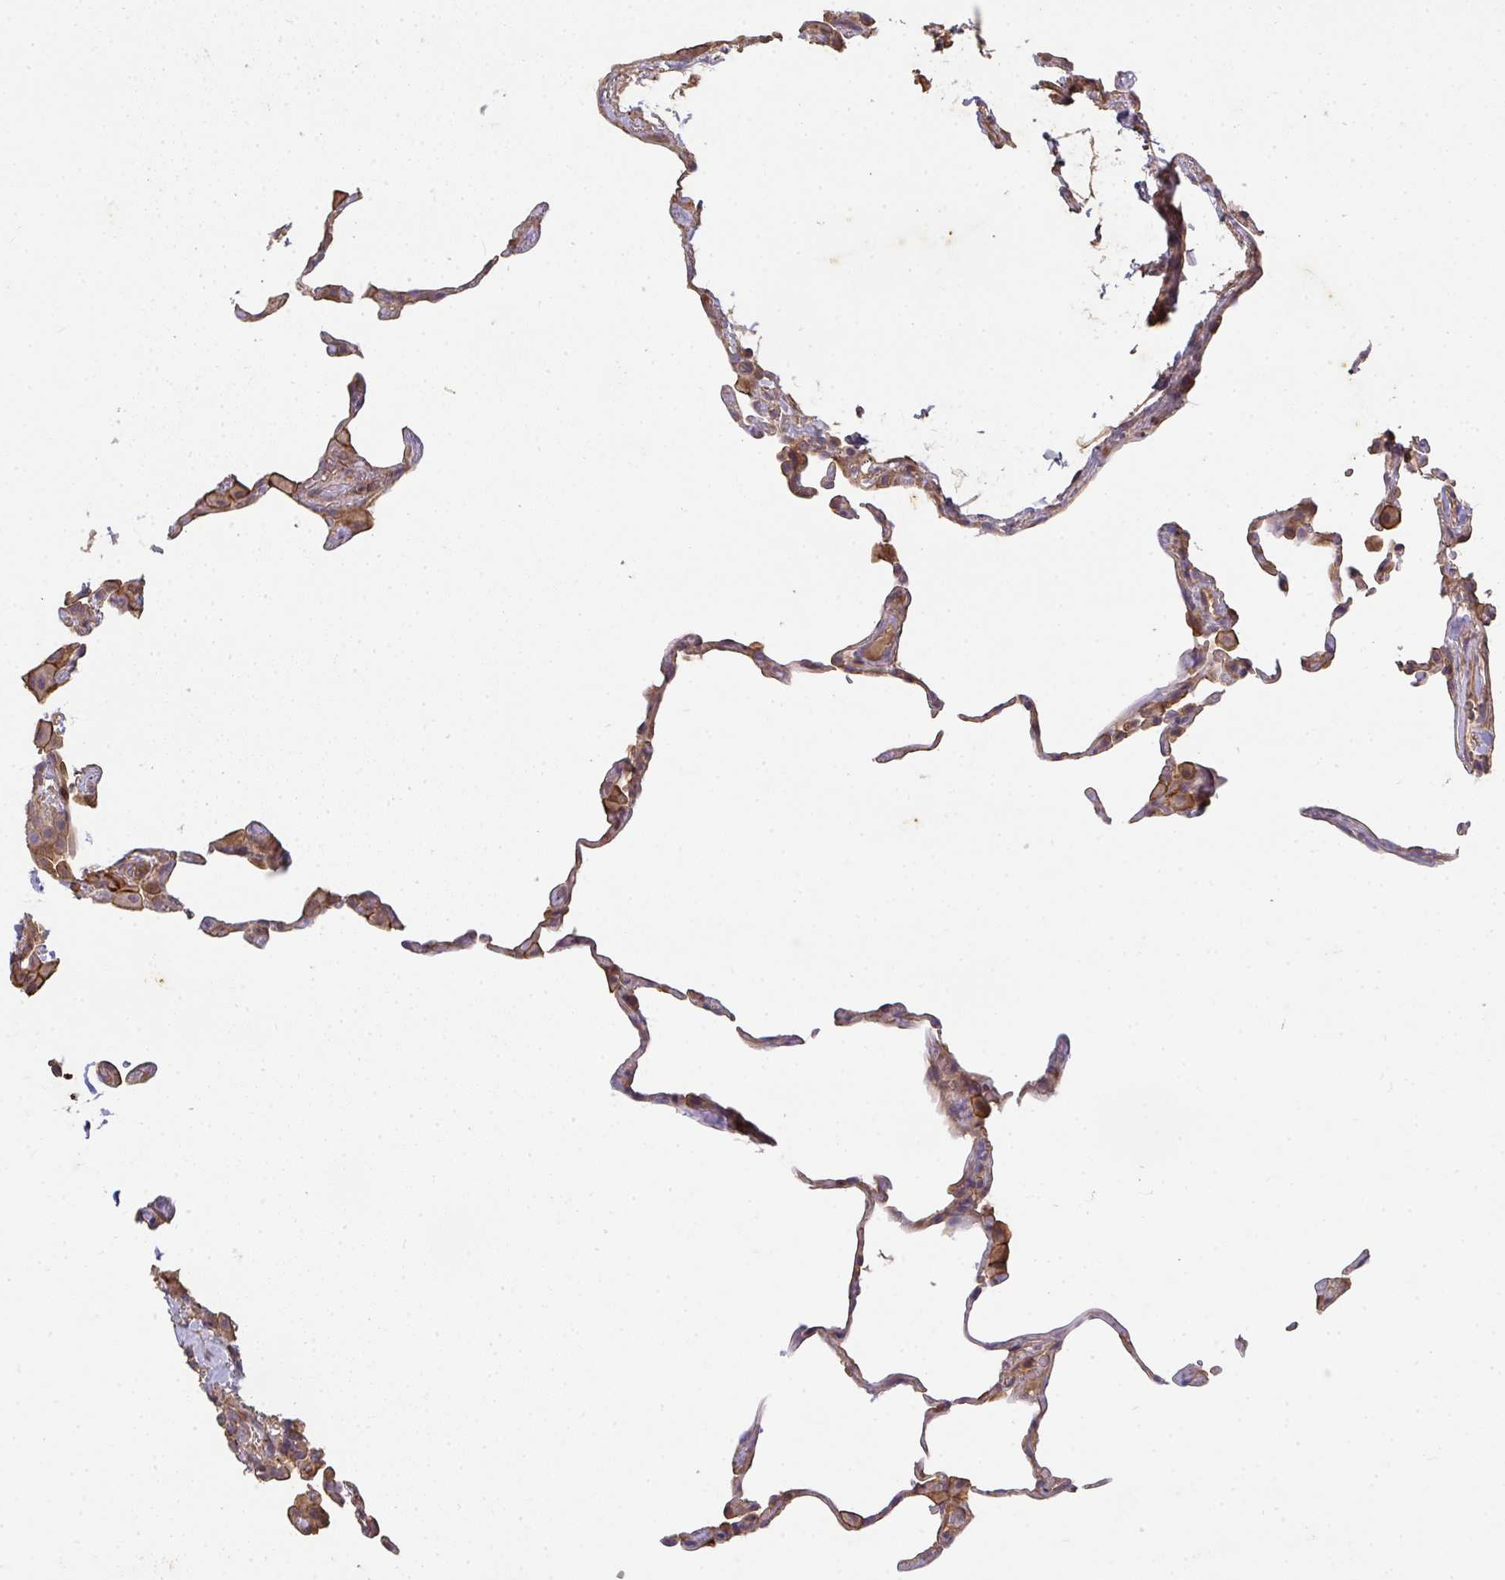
{"staining": {"intensity": "moderate", "quantity": ">75%", "location": "cytoplasmic/membranous"}, "tissue": "lung", "cell_type": "Alveolar cells", "image_type": "normal", "snomed": [{"axis": "morphology", "description": "Normal tissue, NOS"}, {"axis": "topography", "description": "Lung"}], "caption": "The histopathology image shows a brown stain indicating the presence of a protein in the cytoplasmic/membranous of alveolar cells in lung.", "gene": "TNMD", "patient": {"sex": "female", "age": 57}}